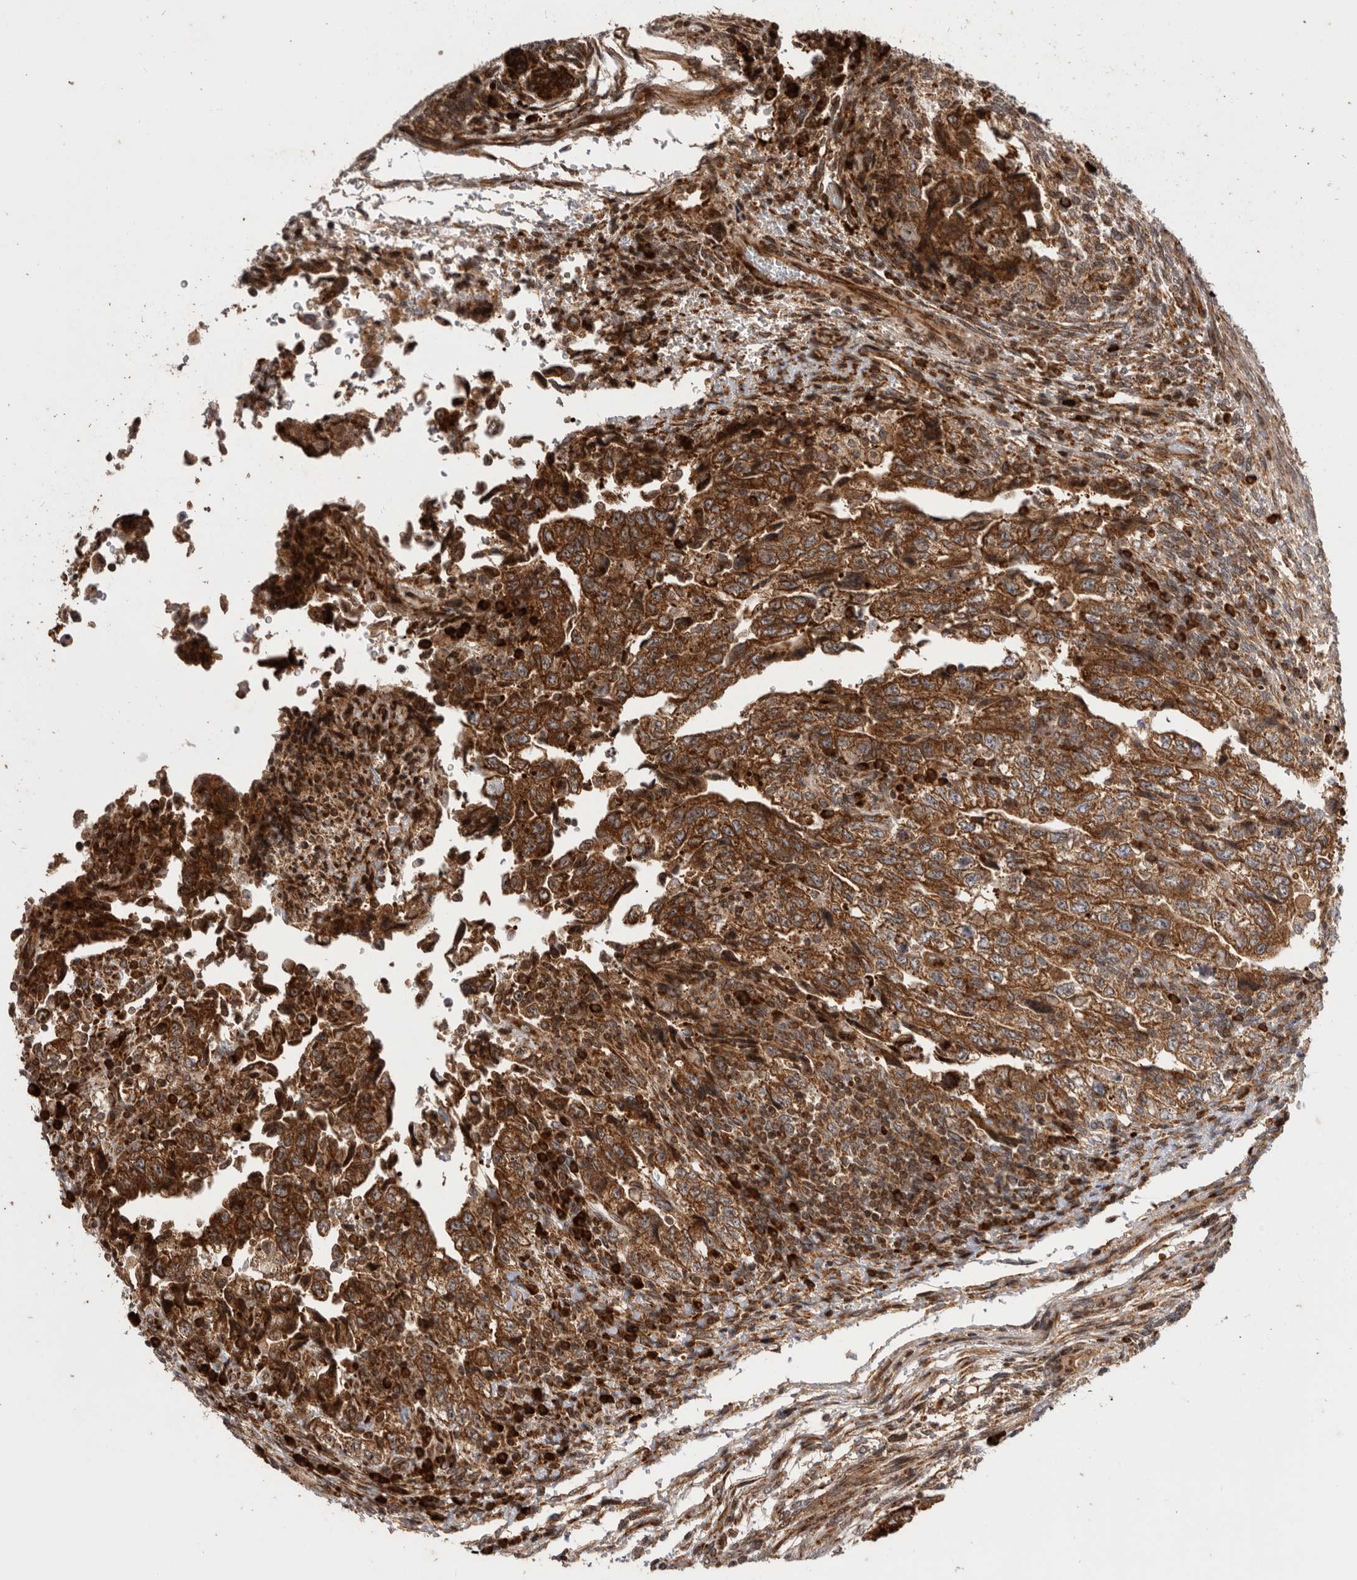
{"staining": {"intensity": "strong", "quantity": ">75%", "location": "cytoplasmic/membranous"}, "tissue": "testis cancer", "cell_type": "Tumor cells", "image_type": "cancer", "snomed": [{"axis": "morphology", "description": "Normal tissue, NOS"}, {"axis": "morphology", "description": "Carcinoma, Embryonal, NOS"}, {"axis": "topography", "description": "Testis"}], "caption": "A brown stain shows strong cytoplasmic/membranous staining of a protein in human testis embryonal carcinoma tumor cells.", "gene": "FZD3", "patient": {"sex": "male", "age": 36}}